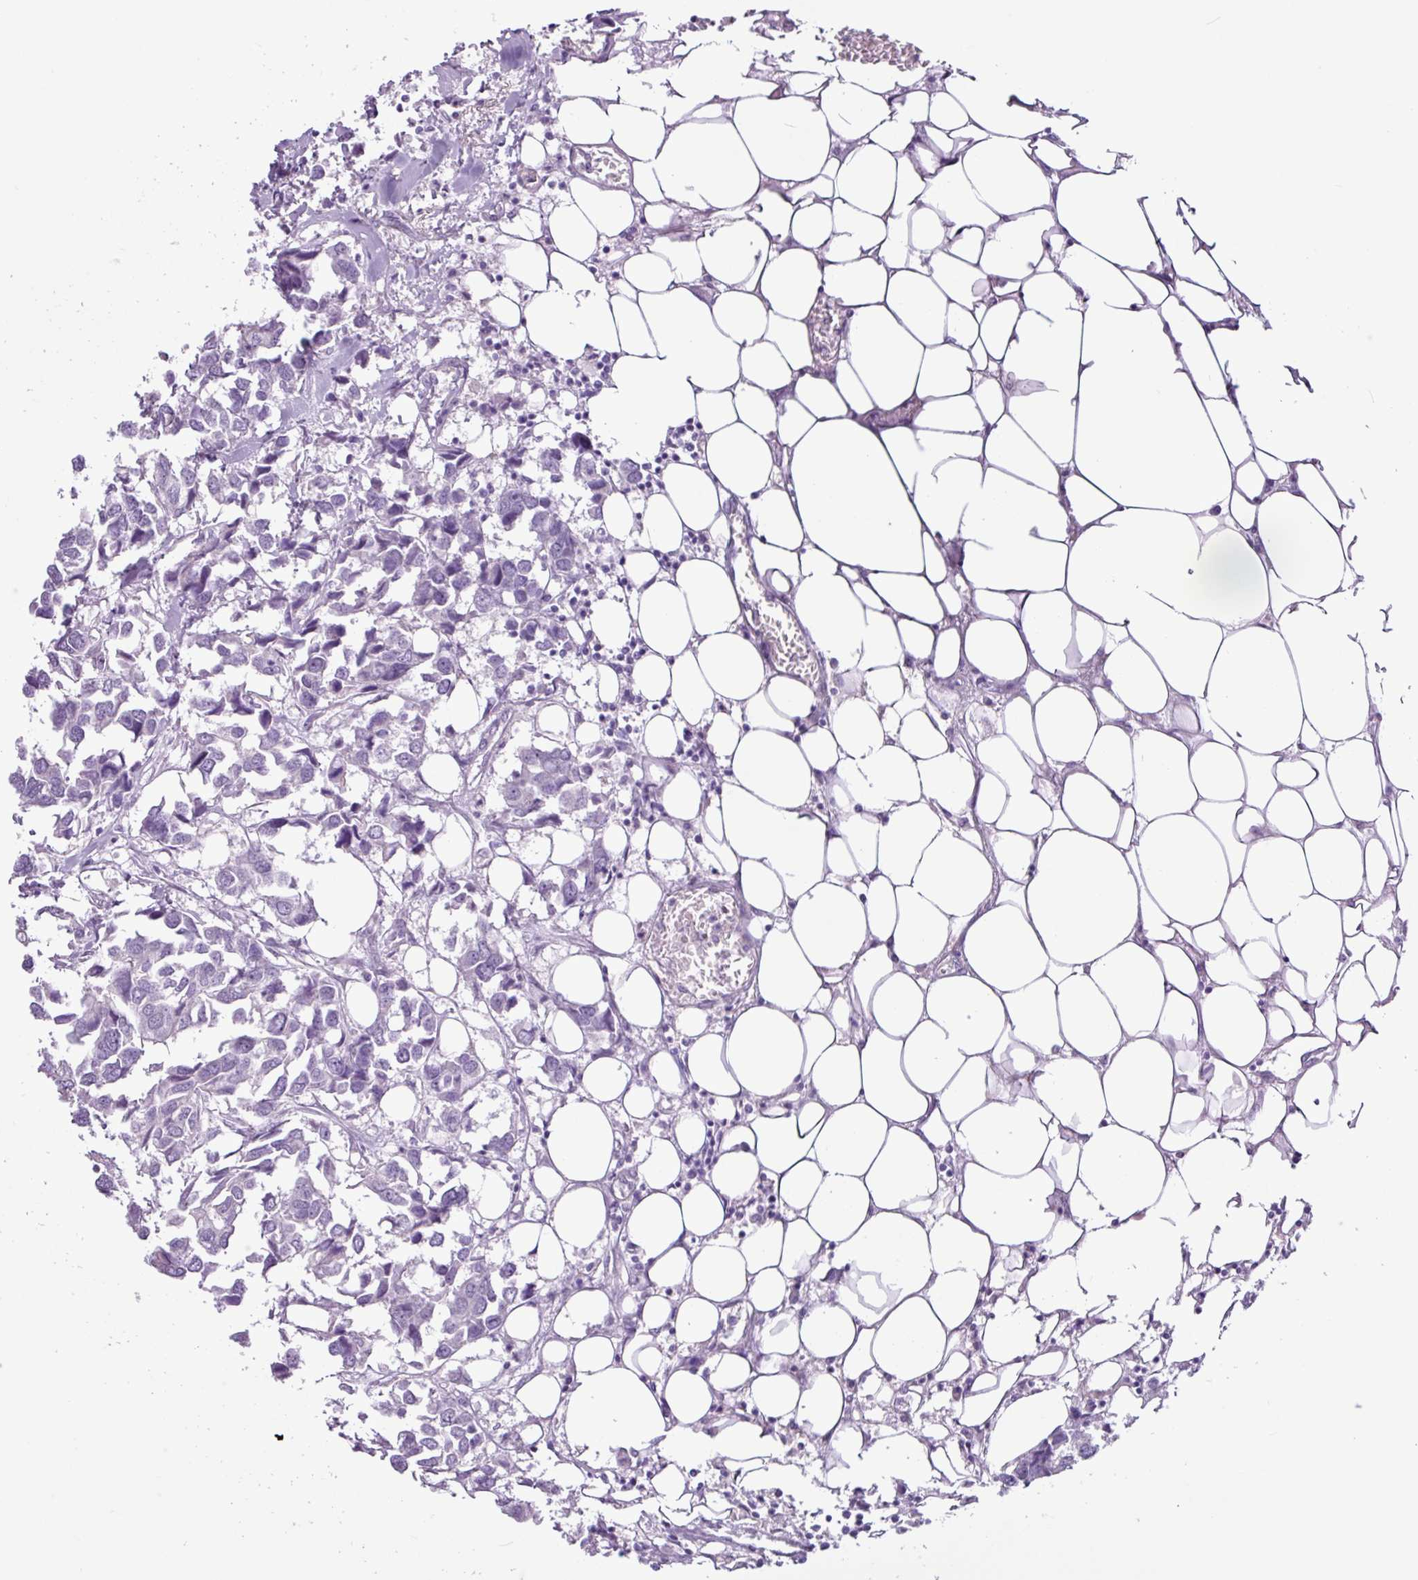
{"staining": {"intensity": "negative", "quantity": "none", "location": "none"}, "tissue": "breast cancer", "cell_type": "Tumor cells", "image_type": "cancer", "snomed": [{"axis": "morphology", "description": "Duct carcinoma"}, {"axis": "topography", "description": "Breast"}], "caption": "High power microscopy image of an immunohistochemistry micrograph of breast intraductal carcinoma, revealing no significant expression in tumor cells.", "gene": "PGR", "patient": {"sex": "female", "age": 83}}